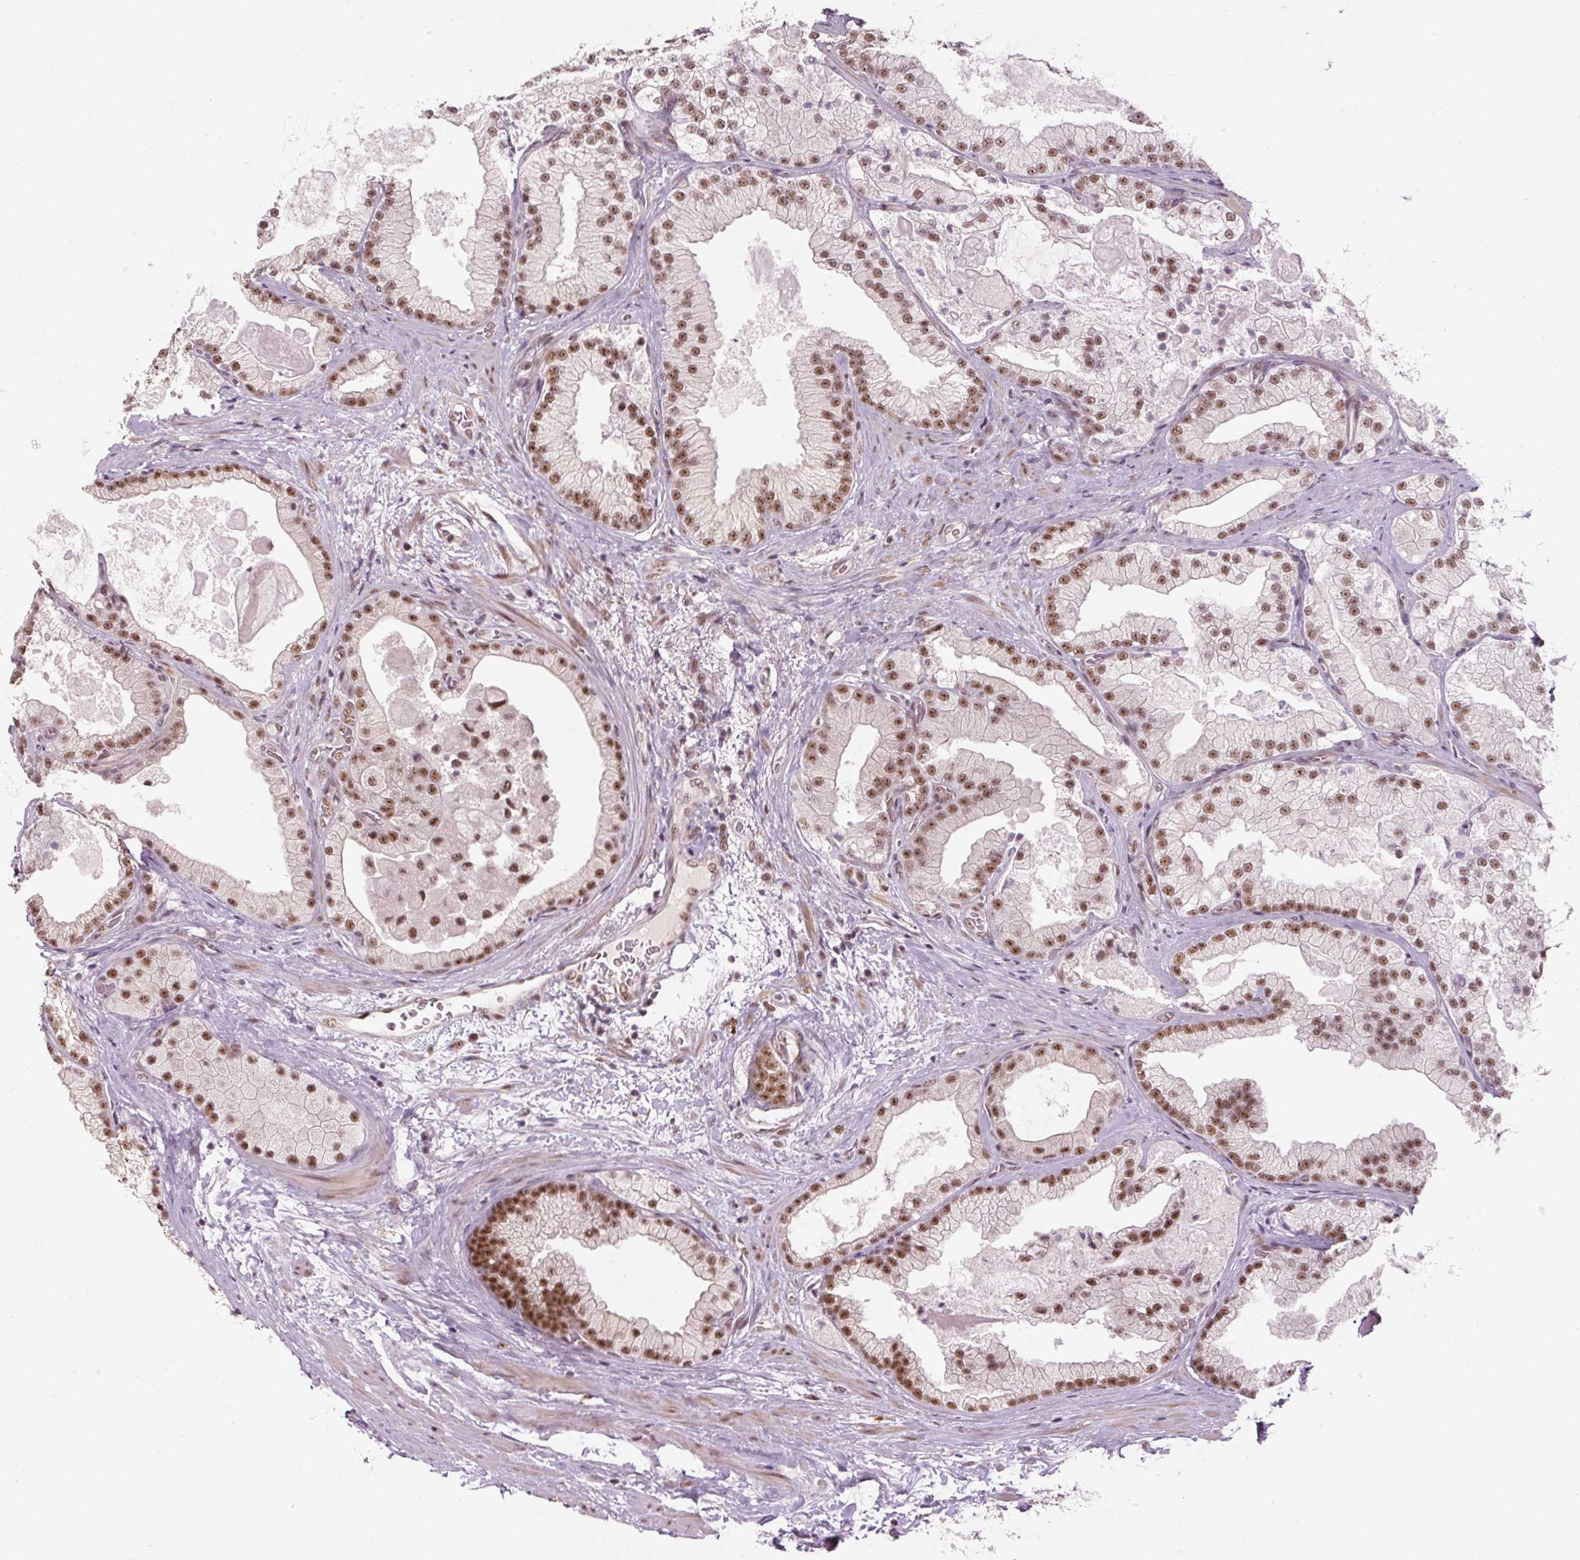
{"staining": {"intensity": "moderate", "quantity": ">75%", "location": "nuclear"}, "tissue": "prostate cancer", "cell_type": "Tumor cells", "image_type": "cancer", "snomed": [{"axis": "morphology", "description": "Adenocarcinoma, High grade"}, {"axis": "topography", "description": "Prostate"}], "caption": "Immunohistochemical staining of prostate cancer (adenocarcinoma (high-grade)) reveals medium levels of moderate nuclear protein staining in approximately >75% of tumor cells. (brown staining indicates protein expression, while blue staining denotes nuclei).", "gene": "U2AF2", "patient": {"sex": "male", "age": 68}}